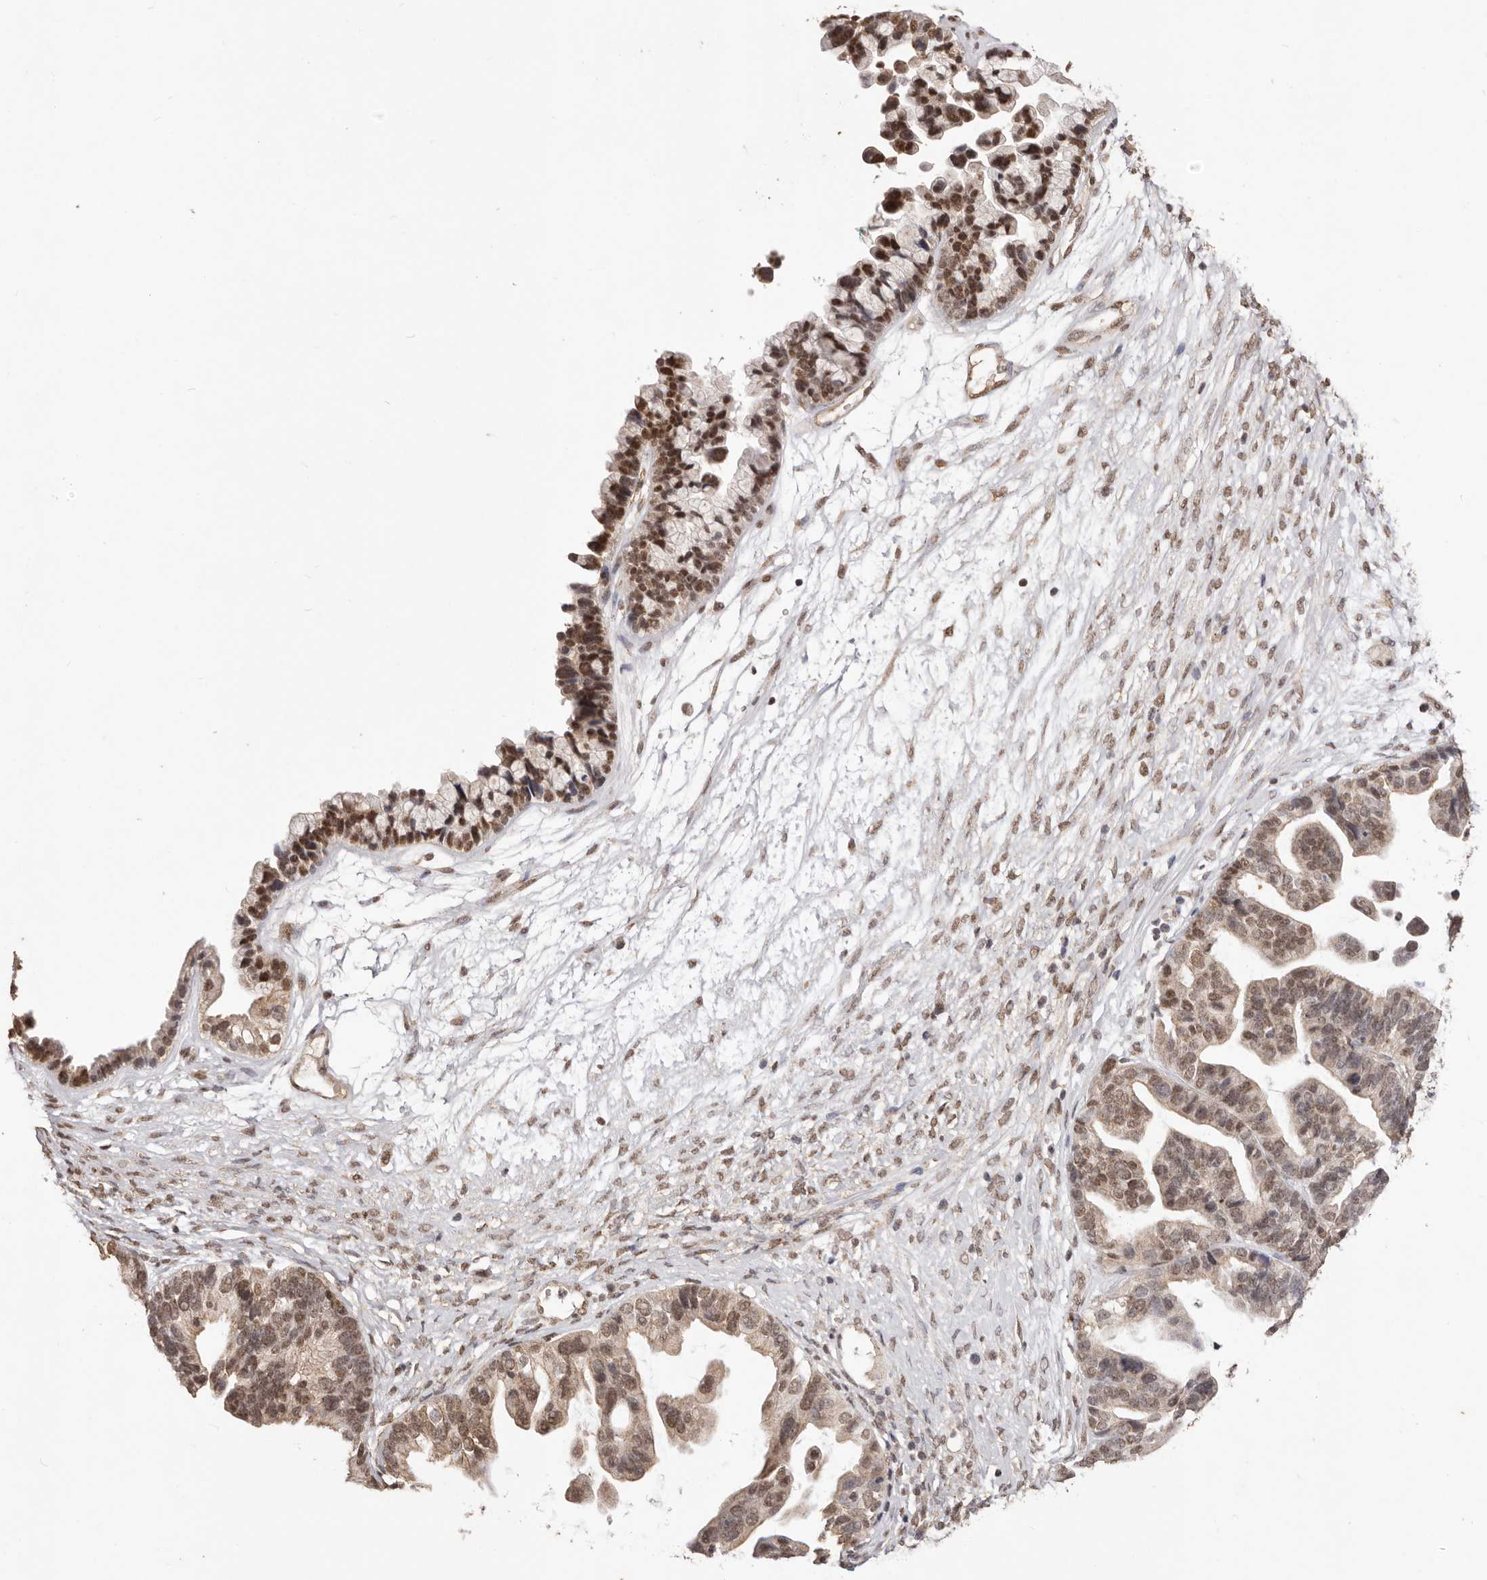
{"staining": {"intensity": "moderate", "quantity": ">75%", "location": "nuclear"}, "tissue": "ovarian cancer", "cell_type": "Tumor cells", "image_type": "cancer", "snomed": [{"axis": "morphology", "description": "Cystadenocarcinoma, serous, NOS"}, {"axis": "topography", "description": "Ovary"}], "caption": "Immunohistochemistry micrograph of ovarian cancer stained for a protein (brown), which reveals medium levels of moderate nuclear positivity in approximately >75% of tumor cells.", "gene": "RPS6KA5", "patient": {"sex": "female", "age": 56}}